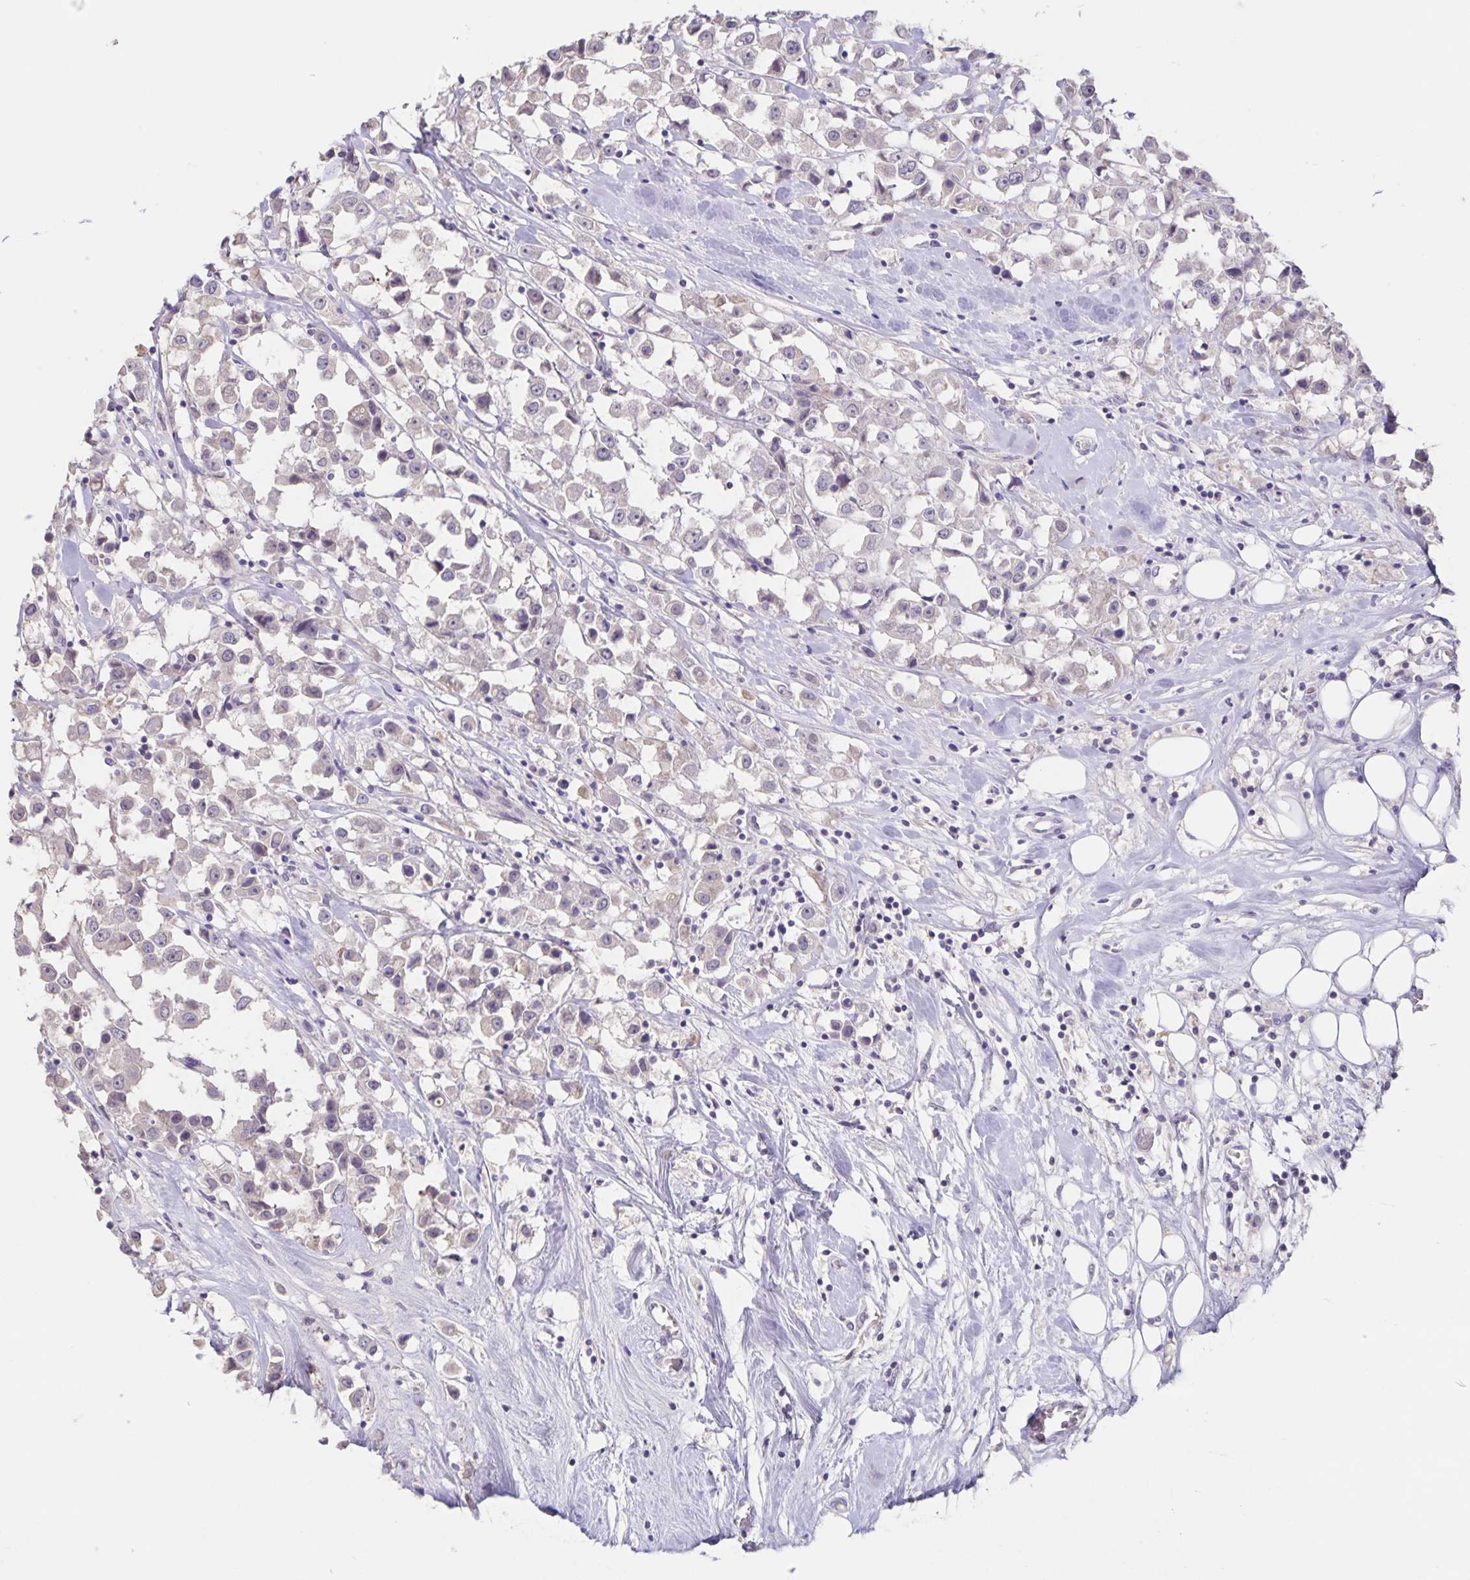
{"staining": {"intensity": "negative", "quantity": "none", "location": "none"}, "tissue": "breast cancer", "cell_type": "Tumor cells", "image_type": "cancer", "snomed": [{"axis": "morphology", "description": "Duct carcinoma"}, {"axis": "topography", "description": "Breast"}], "caption": "High magnification brightfield microscopy of infiltrating ductal carcinoma (breast) stained with DAB (brown) and counterstained with hematoxylin (blue): tumor cells show no significant staining. (DAB (3,3'-diaminobenzidine) immunohistochemistry (IHC), high magnification).", "gene": "INSL5", "patient": {"sex": "female", "age": 61}}